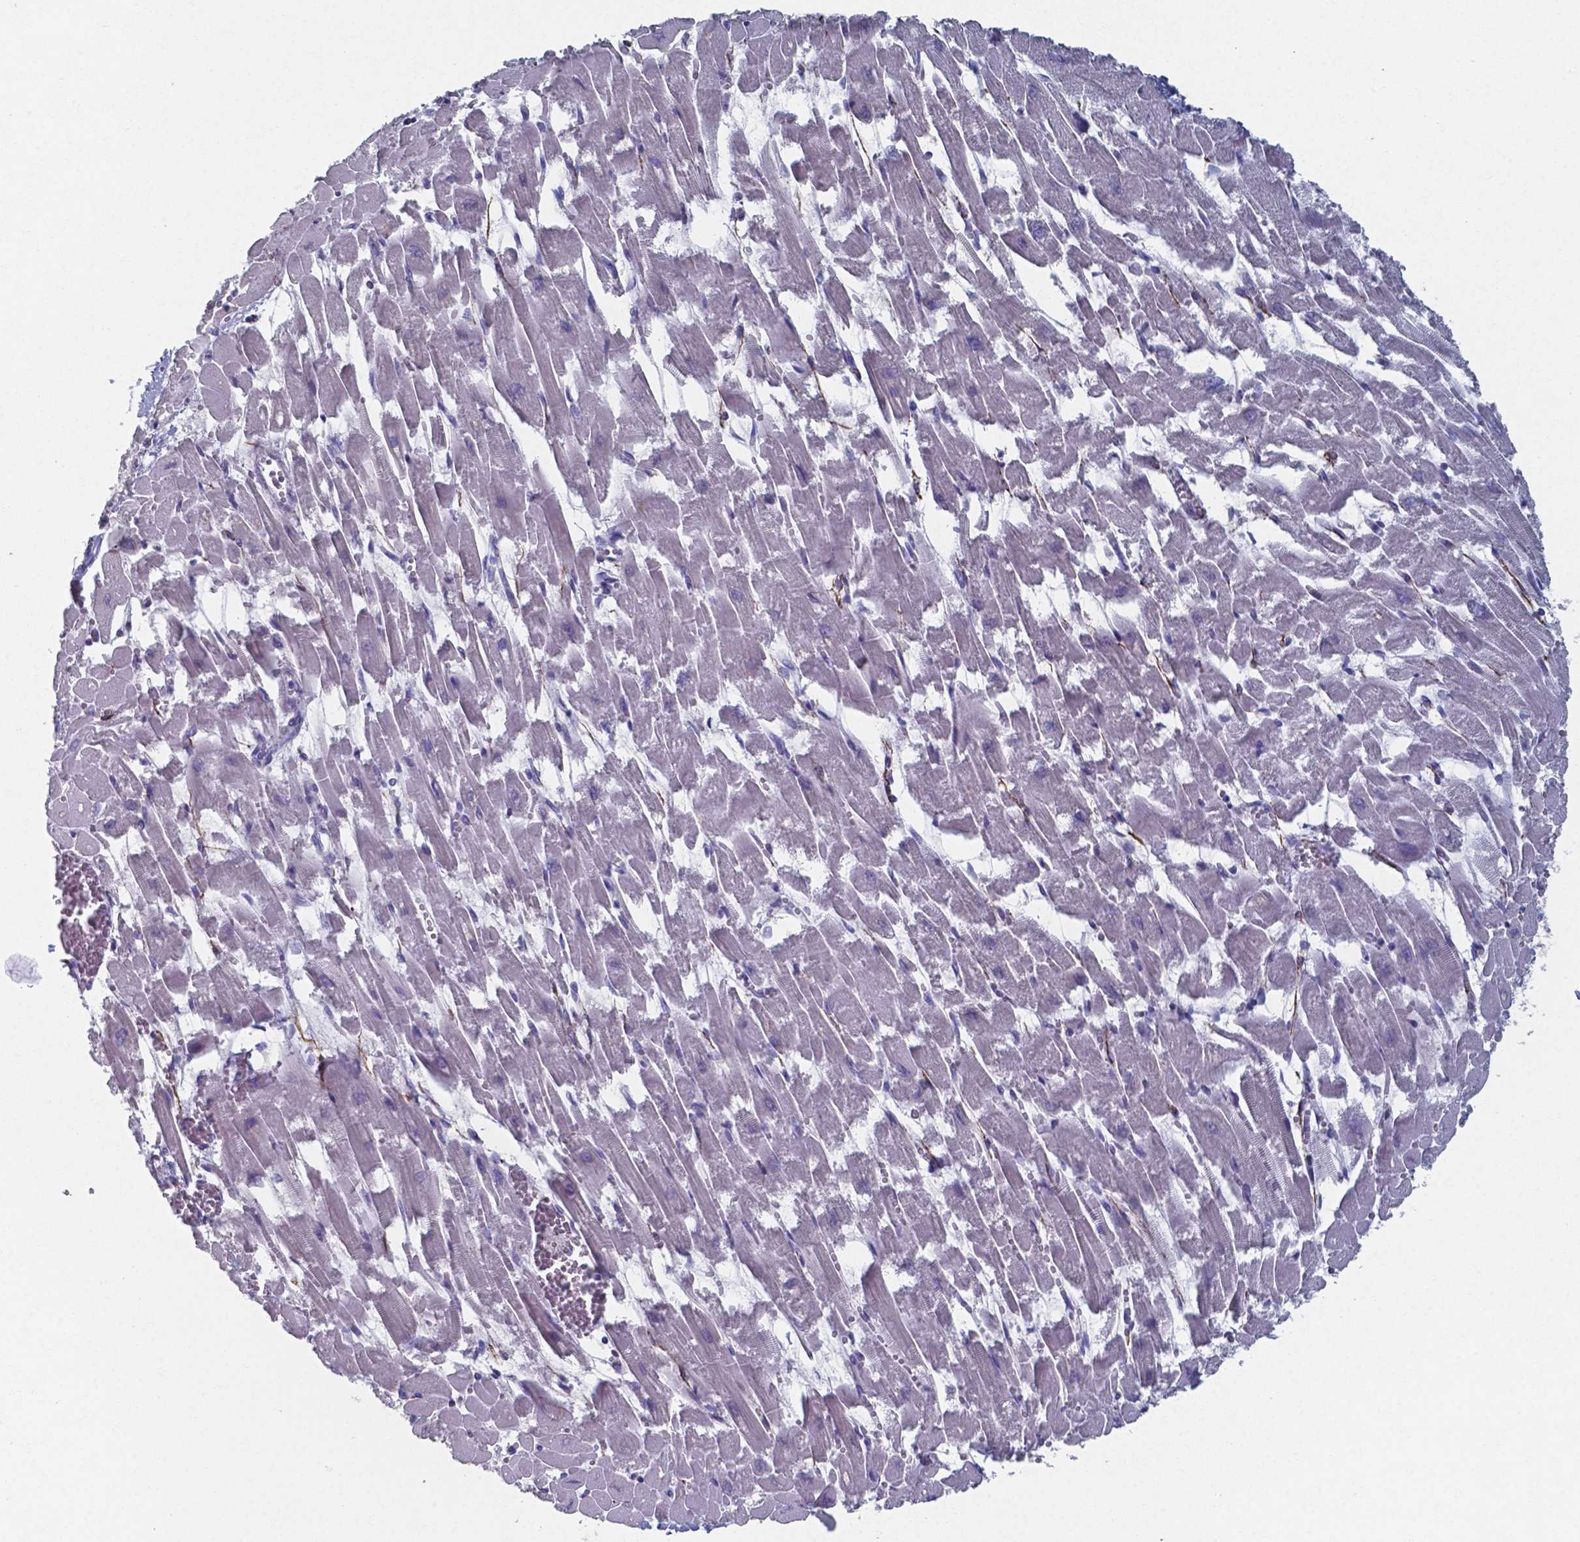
{"staining": {"intensity": "negative", "quantity": "none", "location": "none"}, "tissue": "heart muscle", "cell_type": "Cardiomyocytes", "image_type": "normal", "snomed": [{"axis": "morphology", "description": "Normal tissue, NOS"}, {"axis": "topography", "description": "Heart"}], "caption": "This micrograph is of normal heart muscle stained with immunohistochemistry (IHC) to label a protein in brown with the nuclei are counter-stained blue. There is no positivity in cardiomyocytes. (Brightfield microscopy of DAB immunohistochemistry at high magnification).", "gene": "PLA2R1", "patient": {"sex": "female", "age": 52}}